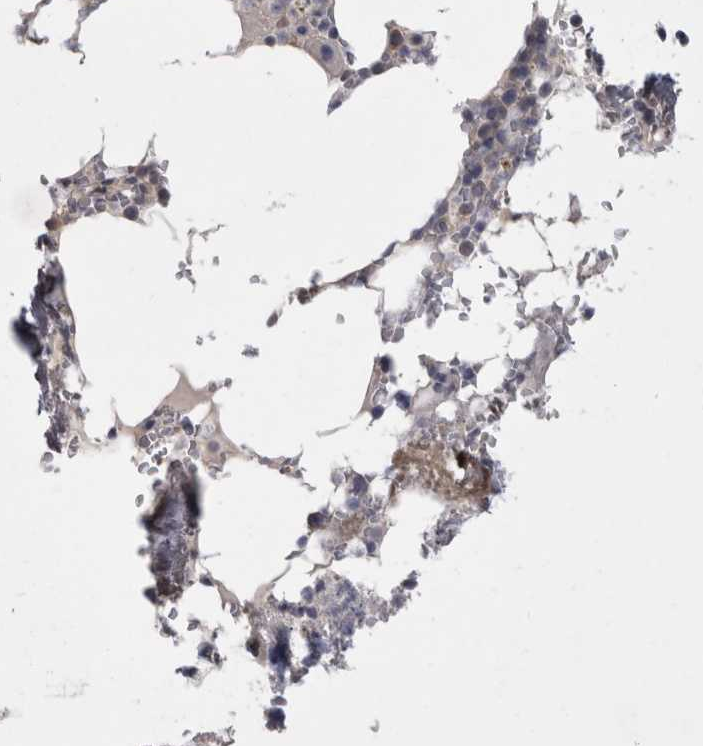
{"staining": {"intensity": "negative", "quantity": "none", "location": "none"}, "tissue": "bone marrow", "cell_type": "Hematopoietic cells", "image_type": "normal", "snomed": [{"axis": "morphology", "description": "Normal tissue, NOS"}, {"axis": "topography", "description": "Bone marrow"}], "caption": "Immunohistochemistry (IHC) micrograph of benign human bone marrow stained for a protein (brown), which reveals no expression in hematopoietic cells. (DAB (3,3'-diaminobenzidine) immunohistochemistry (IHC) with hematoxylin counter stain).", "gene": "LRRC40", "patient": {"sex": "male", "age": 70}}